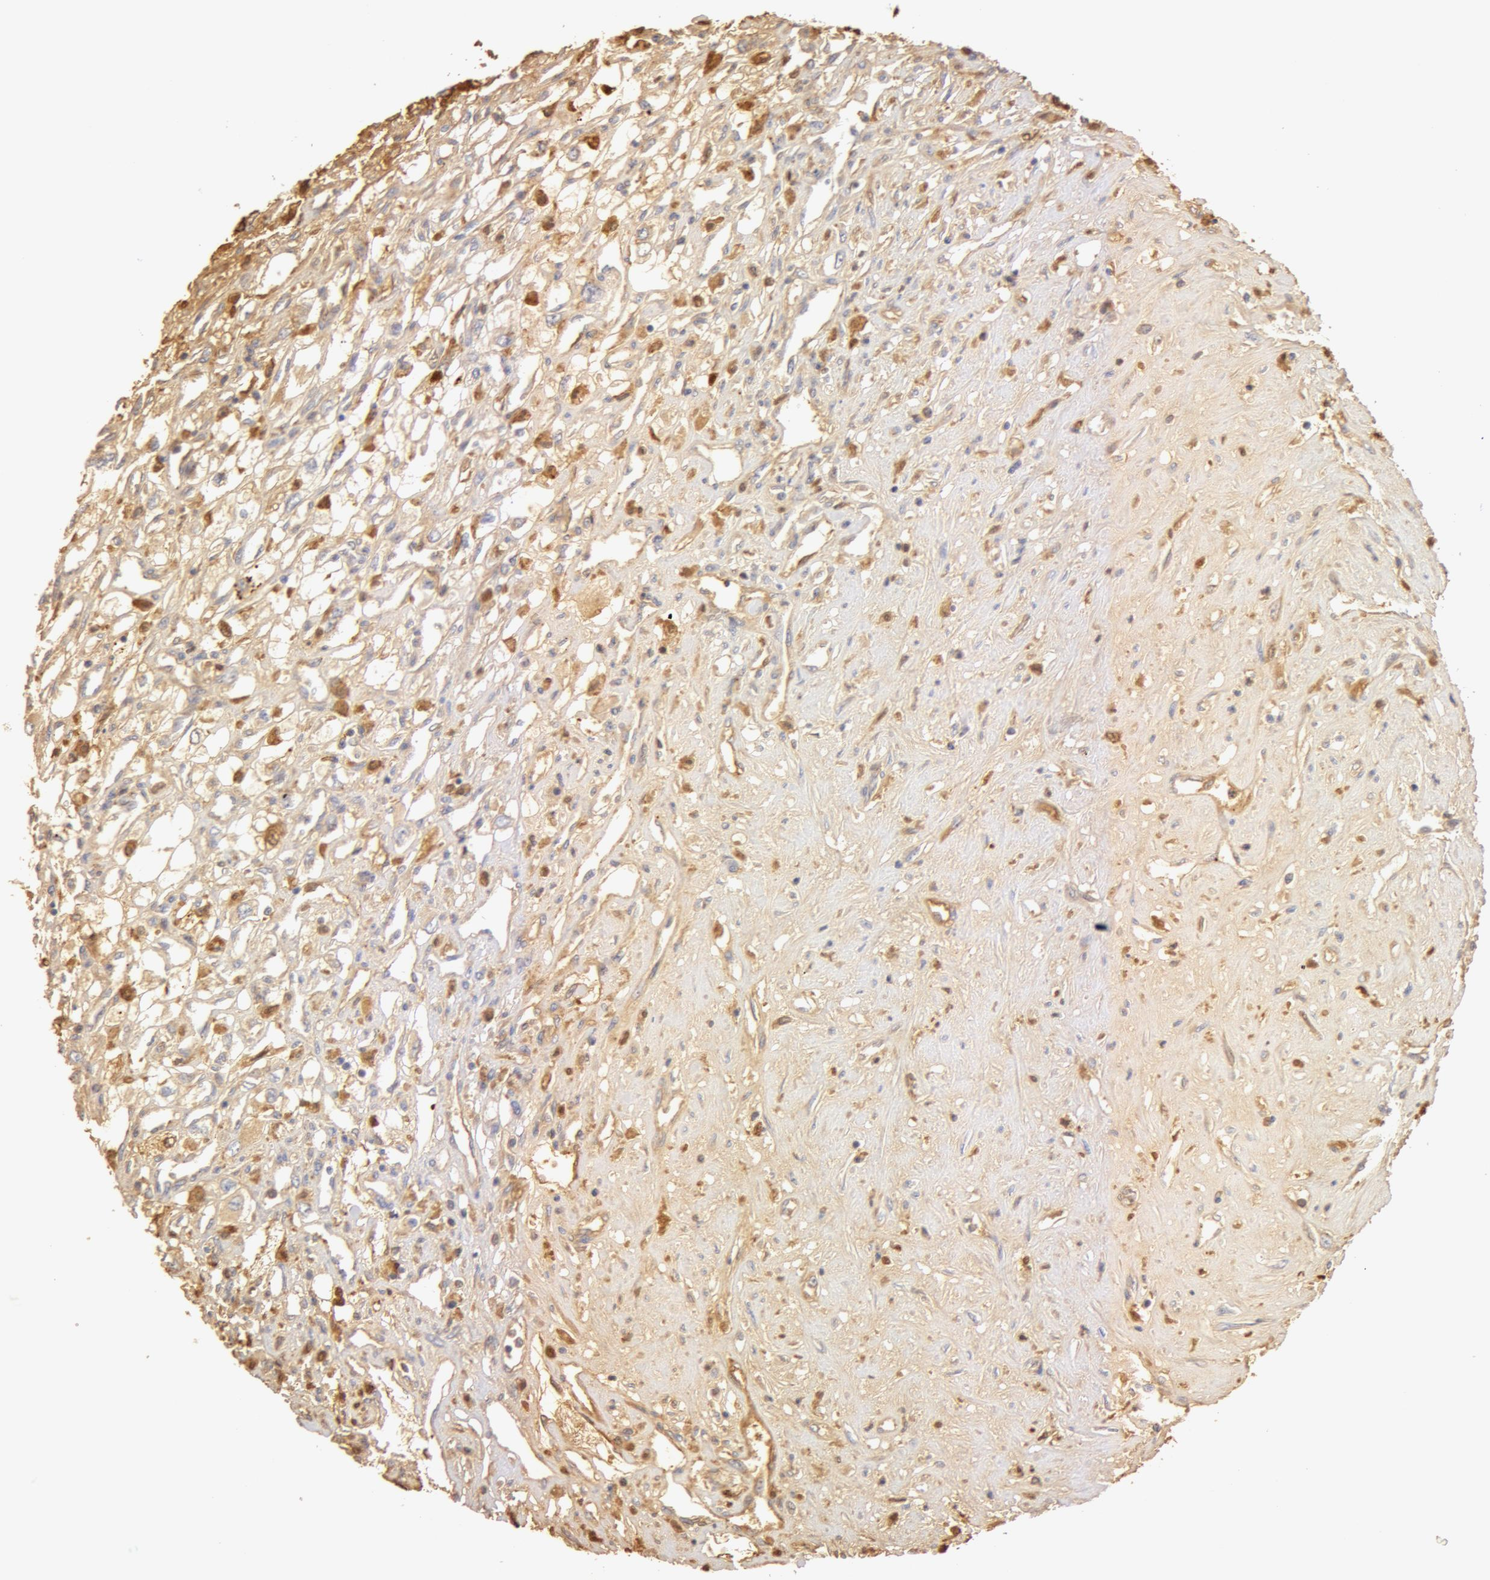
{"staining": {"intensity": "weak", "quantity": ">75%", "location": "cytoplasmic/membranous,nuclear"}, "tissue": "renal cancer", "cell_type": "Tumor cells", "image_type": "cancer", "snomed": [{"axis": "morphology", "description": "Adenocarcinoma, NOS"}, {"axis": "topography", "description": "Kidney"}], "caption": "DAB immunohistochemical staining of human renal adenocarcinoma displays weak cytoplasmic/membranous and nuclear protein expression in about >75% of tumor cells. (DAB (3,3'-diaminobenzidine) IHC, brown staining for protein, blue staining for nuclei).", "gene": "TF", "patient": {"sex": "male", "age": 57}}